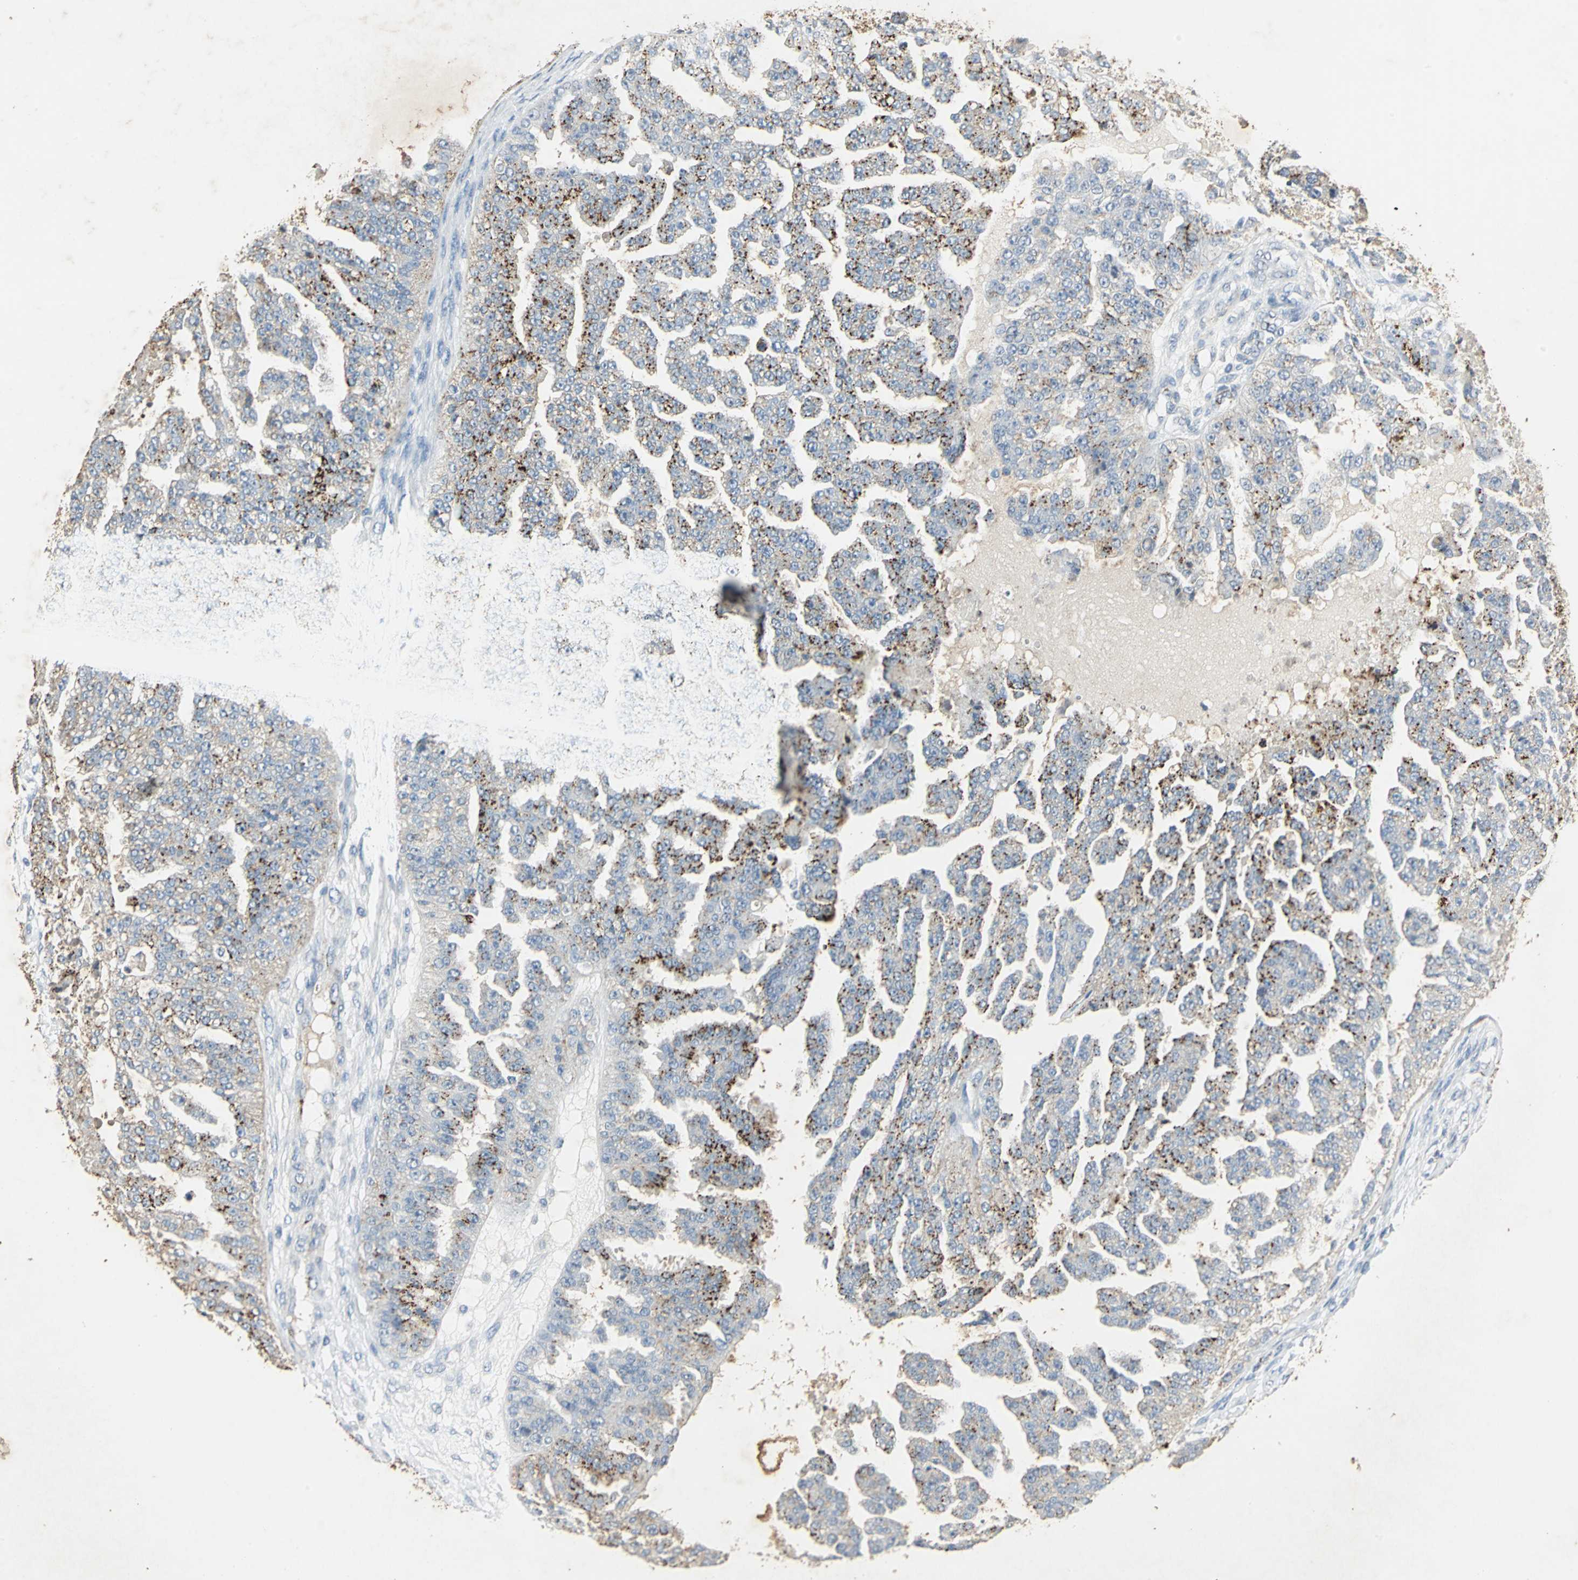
{"staining": {"intensity": "strong", "quantity": "25%-75%", "location": "cytoplasmic/membranous"}, "tissue": "ovarian cancer", "cell_type": "Tumor cells", "image_type": "cancer", "snomed": [{"axis": "morphology", "description": "Carcinoma, NOS"}, {"axis": "topography", "description": "Soft tissue"}, {"axis": "topography", "description": "Ovary"}], "caption": "This is an image of immunohistochemistry (IHC) staining of ovarian cancer, which shows strong expression in the cytoplasmic/membranous of tumor cells.", "gene": "CAMK2B", "patient": {"sex": "female", "age": 54}}